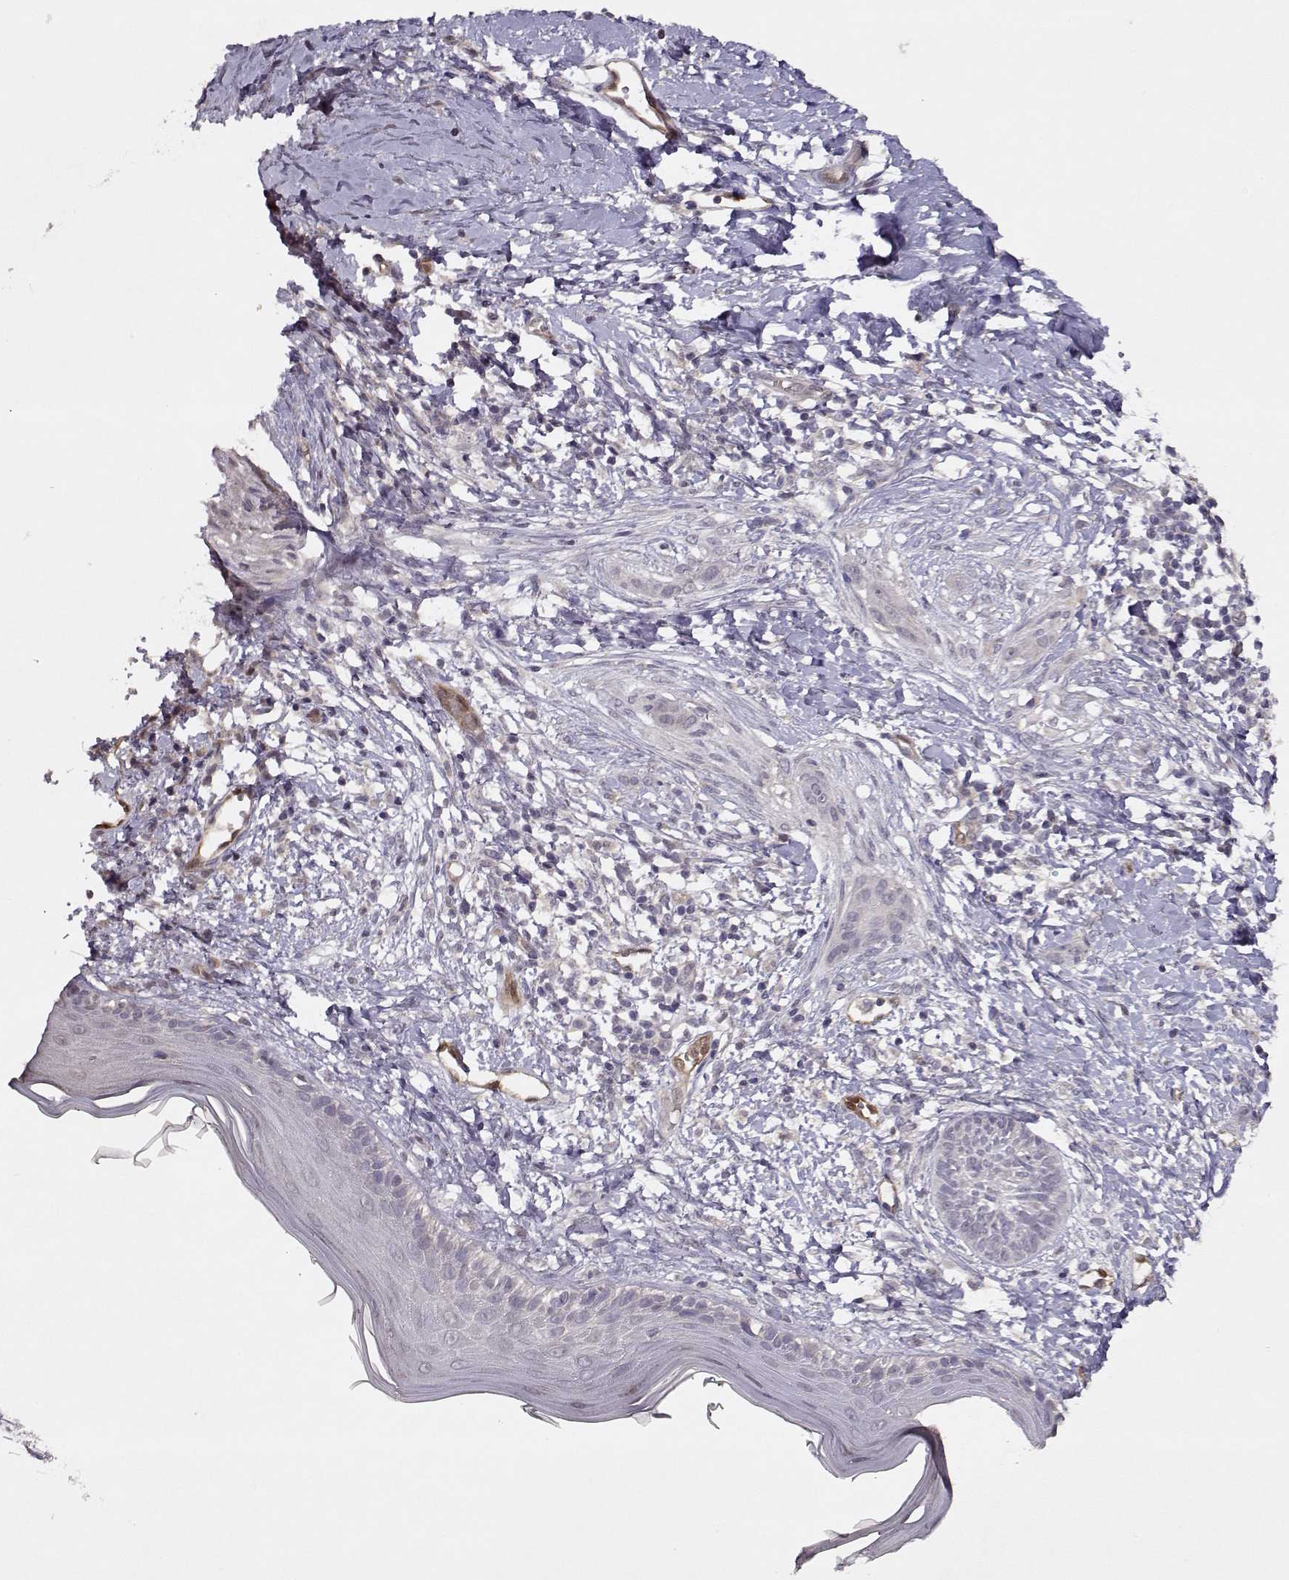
{"staining": {"intensity": "negative", "quantity": "none", "location": "none"}, "tissue": "skin cancer", "cell_type": "Tumor cells", "image_type": "cancer", "snomed": [{"axis": "morphology", "description": "Normal tissue, NOS"}, {"axis": "morphology", "description": "Basal cell carcinoma"}, {"axis": "topography", "description": "Skin"}], "caption": "Photomicrograph shows no significant protein positivity in tumor cells of skin cancer.", "gene": "BMX", "patient": {"sex": "male", "age": 84}}